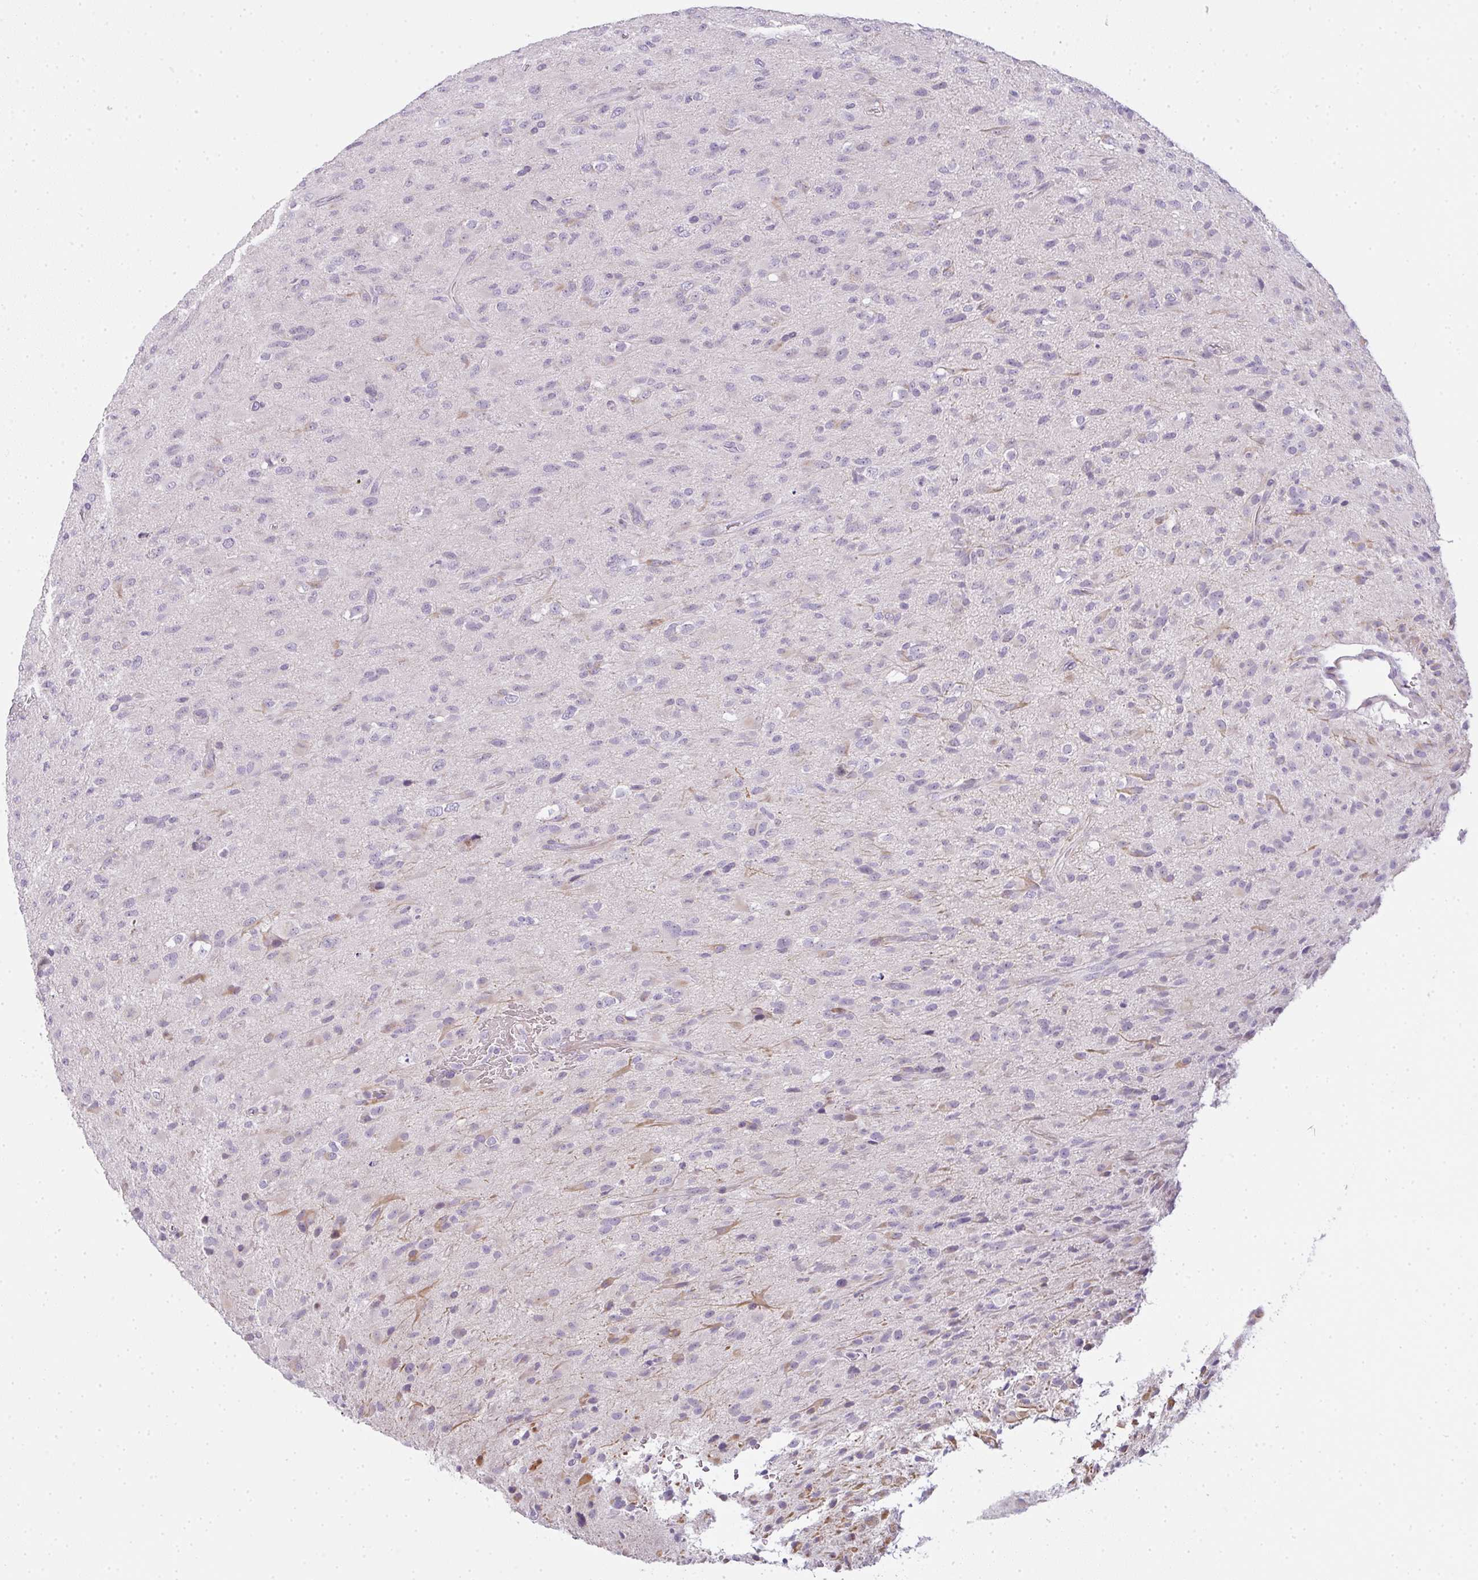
{"staining": {"intensity": "negative", "quantity": "none", "location": "none"}, "tissue": "glioma", "cell_type": "Tumor cells", "image_type": "cancer", "snomed": [{"axis": "morphology", "description": "Glioma, malignant, Low grade"}, {"axis": "topography", "description": "Brain"}], "caption": "DAB immunohistochemical staining of human glioma demonstrates no significant staining in tumor cells. (Stains: DAB immunohistochemistry (IHC) with hematoxylin counter stain, Microscopy: brightfield microscopy at high magnification).", "gene": "SIRPB2", "patient": {"sex": "male", "age": 65}}